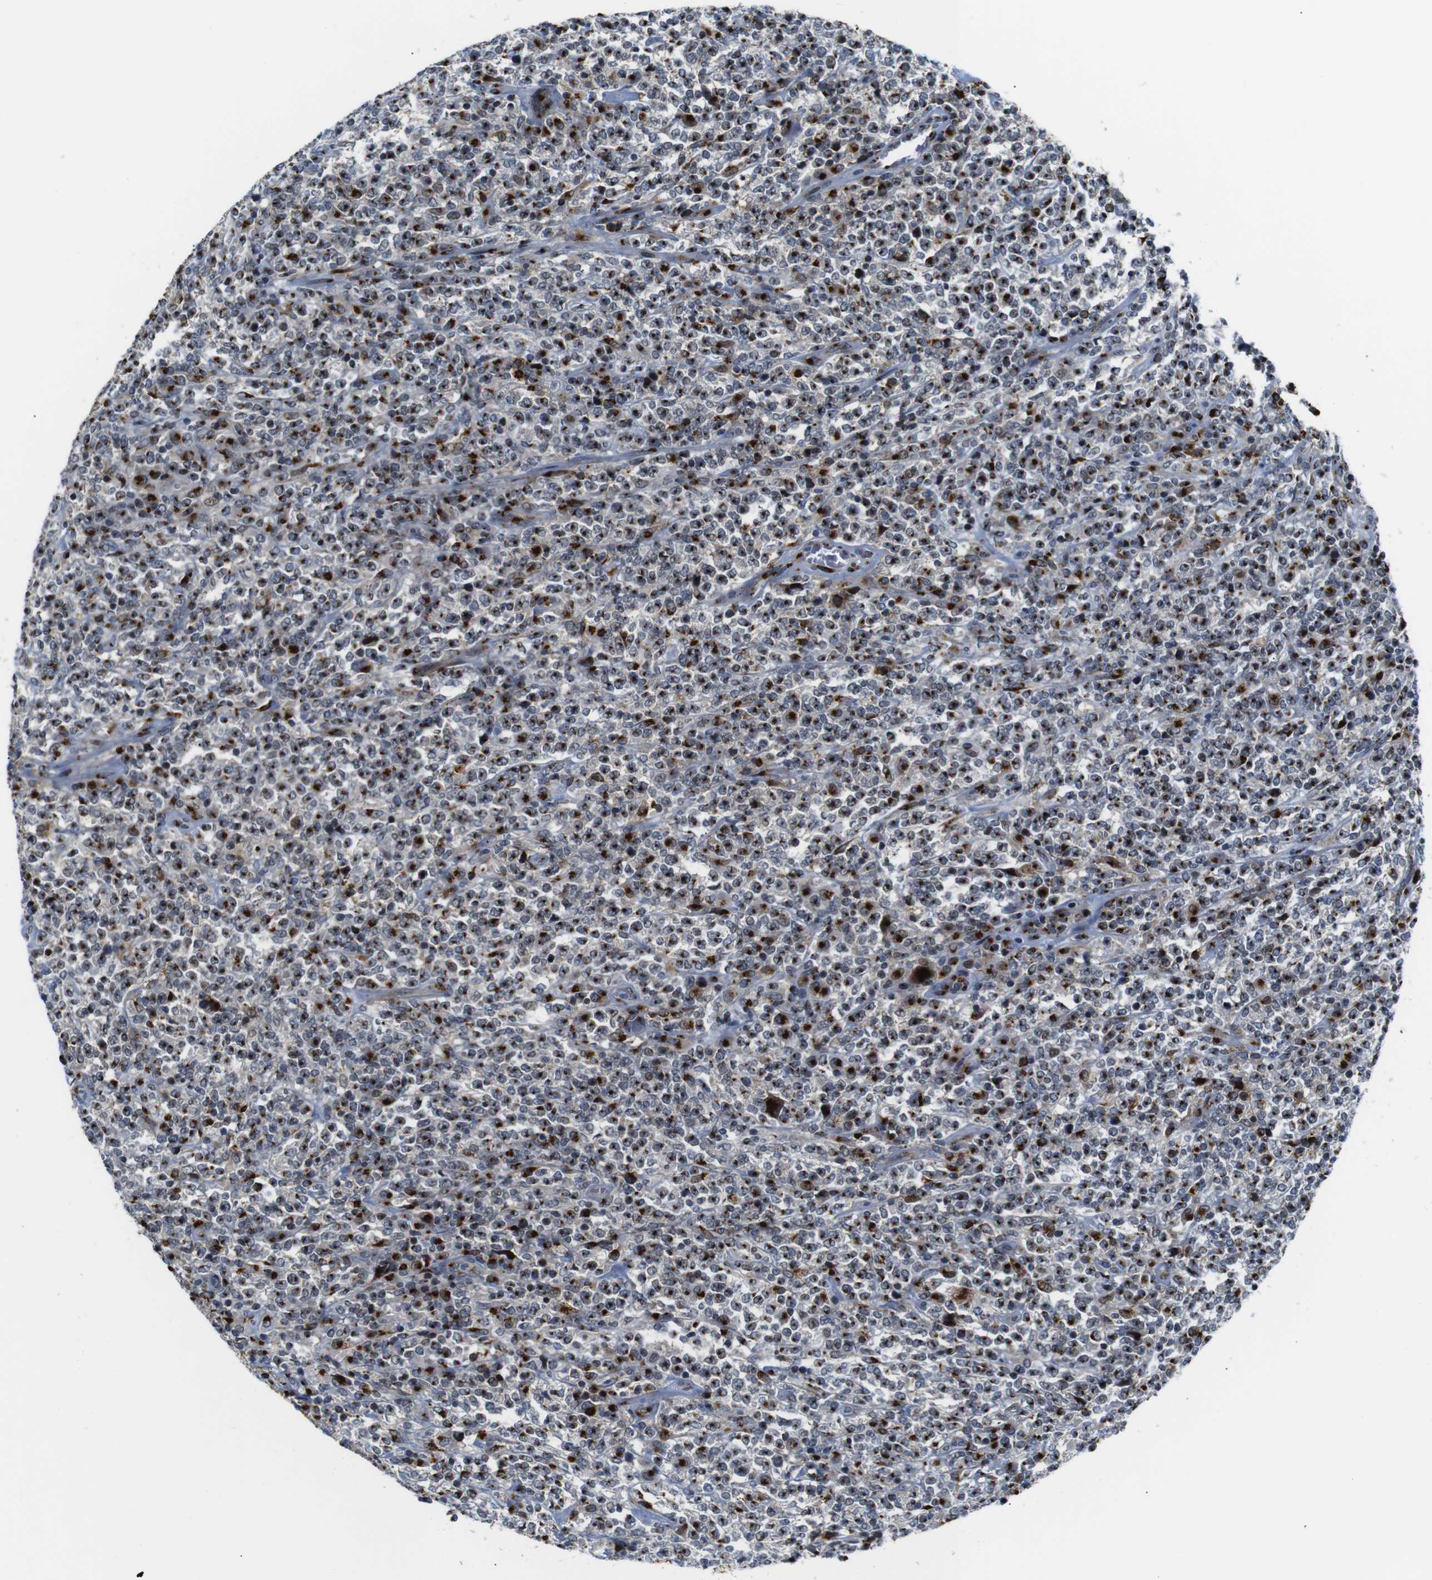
{"staining": {"intensity": "strong", "quantity": ">75%", "location": "cytoplasmic/membranous"}, "tissue": "lymphoma", "cell_type": "Tumor cells", "image_type": "cancer", "snomed": [{"axis": "morphology", "description": "Malignant lymphoma, non-Hodgkin's type, High grade"}, {"axis": "topography", "description": "Soft tissue"}], "caption": "Brown immunohistochemical staining in human malignant lymphoma, non-Hodgkin's type (high-grade) displays strong cytoplasmic/membranous expression in approximately >75% of tumor cells.", "gene": "TGOLN2", "patient": {"sex": "male", "age": 18}}